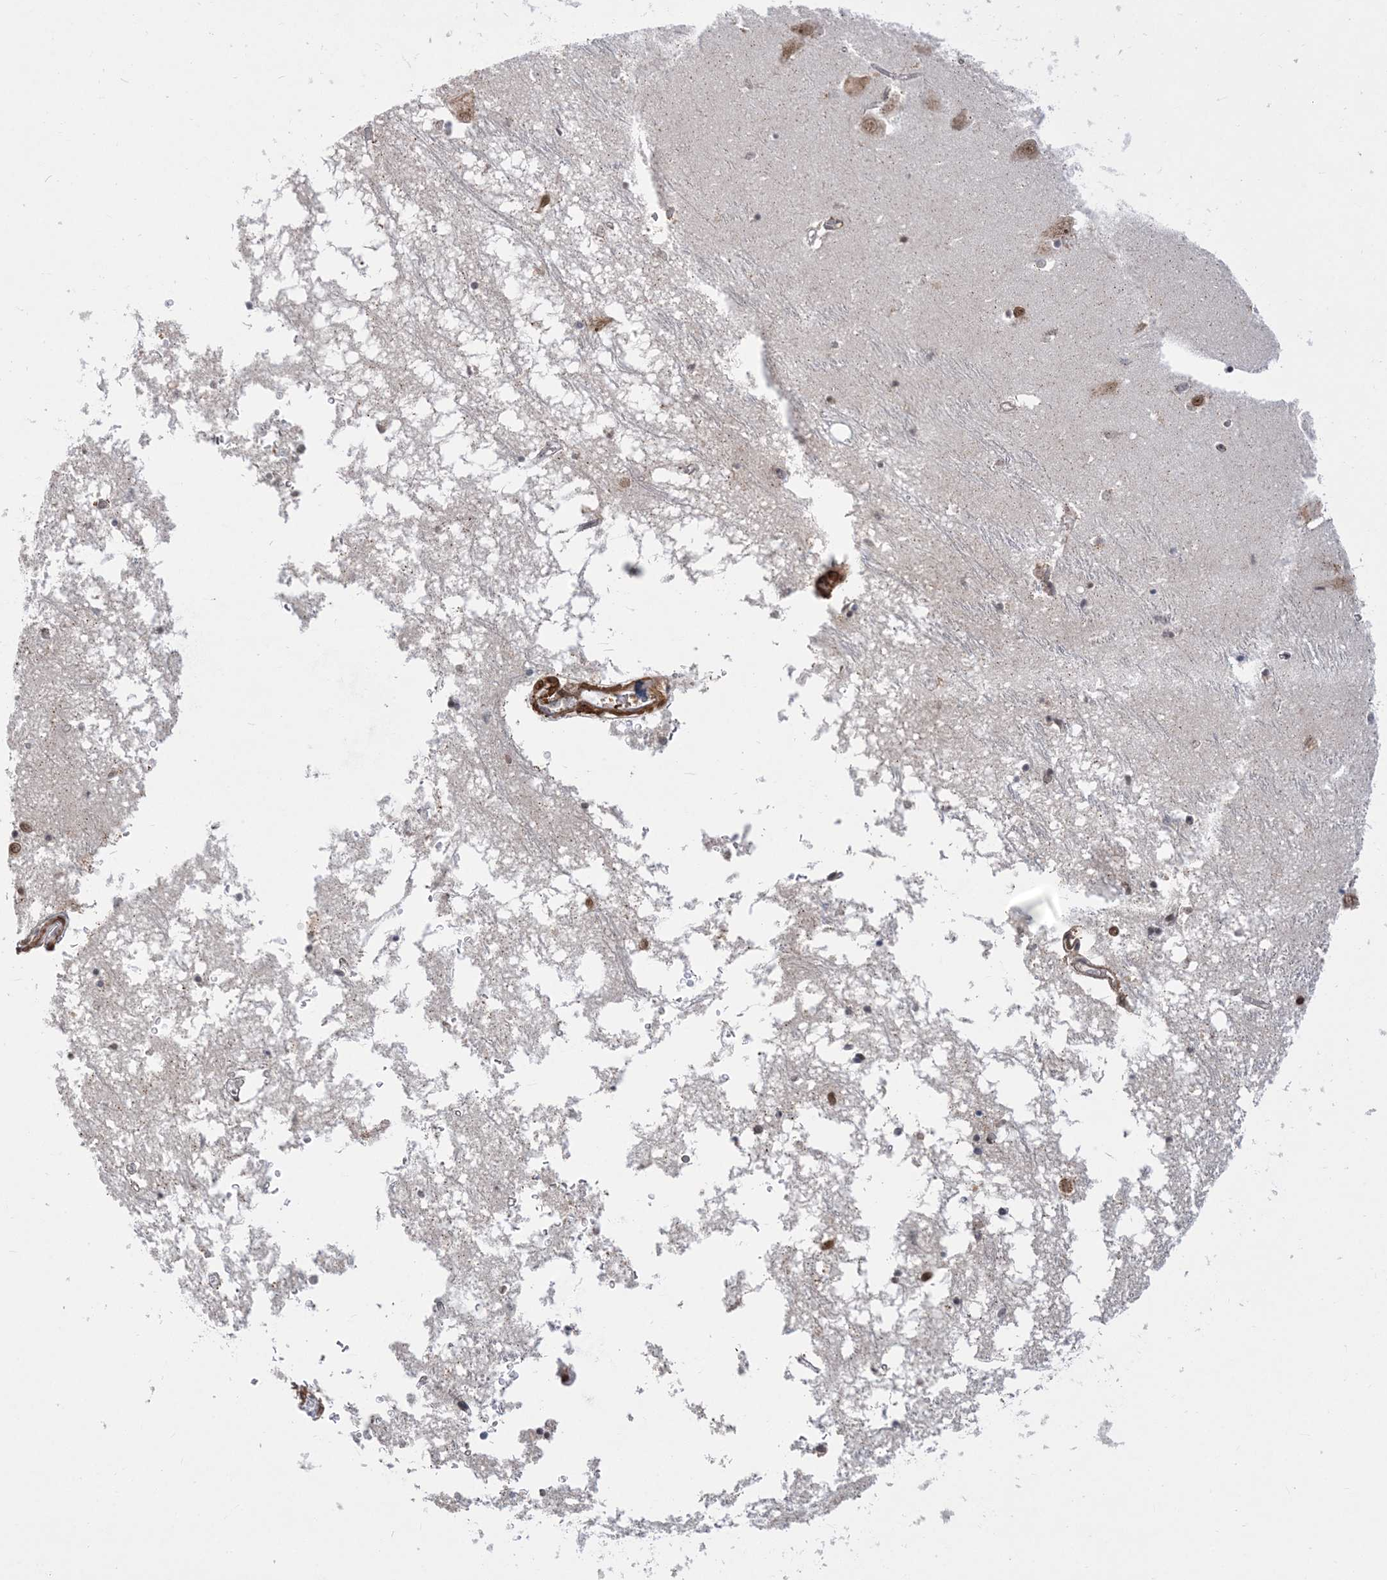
{"staining": {"intensity": "weak", "quantity": "25%-75%", "location": "nuclear"}, "tissue": "hippocampus", "cell_type": "Glial cells", "image_type": "normal", "snomed": [{"axis": "morphology", "description": "Normal tissue, NOS"}, {"axis": "topography", "description": "Hippocampus"}], "caption": "Human hippocampus stained for a protein (brown) exhibits weak nuclear positive positivity in about 25%-75% of glial cells.", "gene": "PLRG1", "patient": {"sex": "male", "age": 70}}